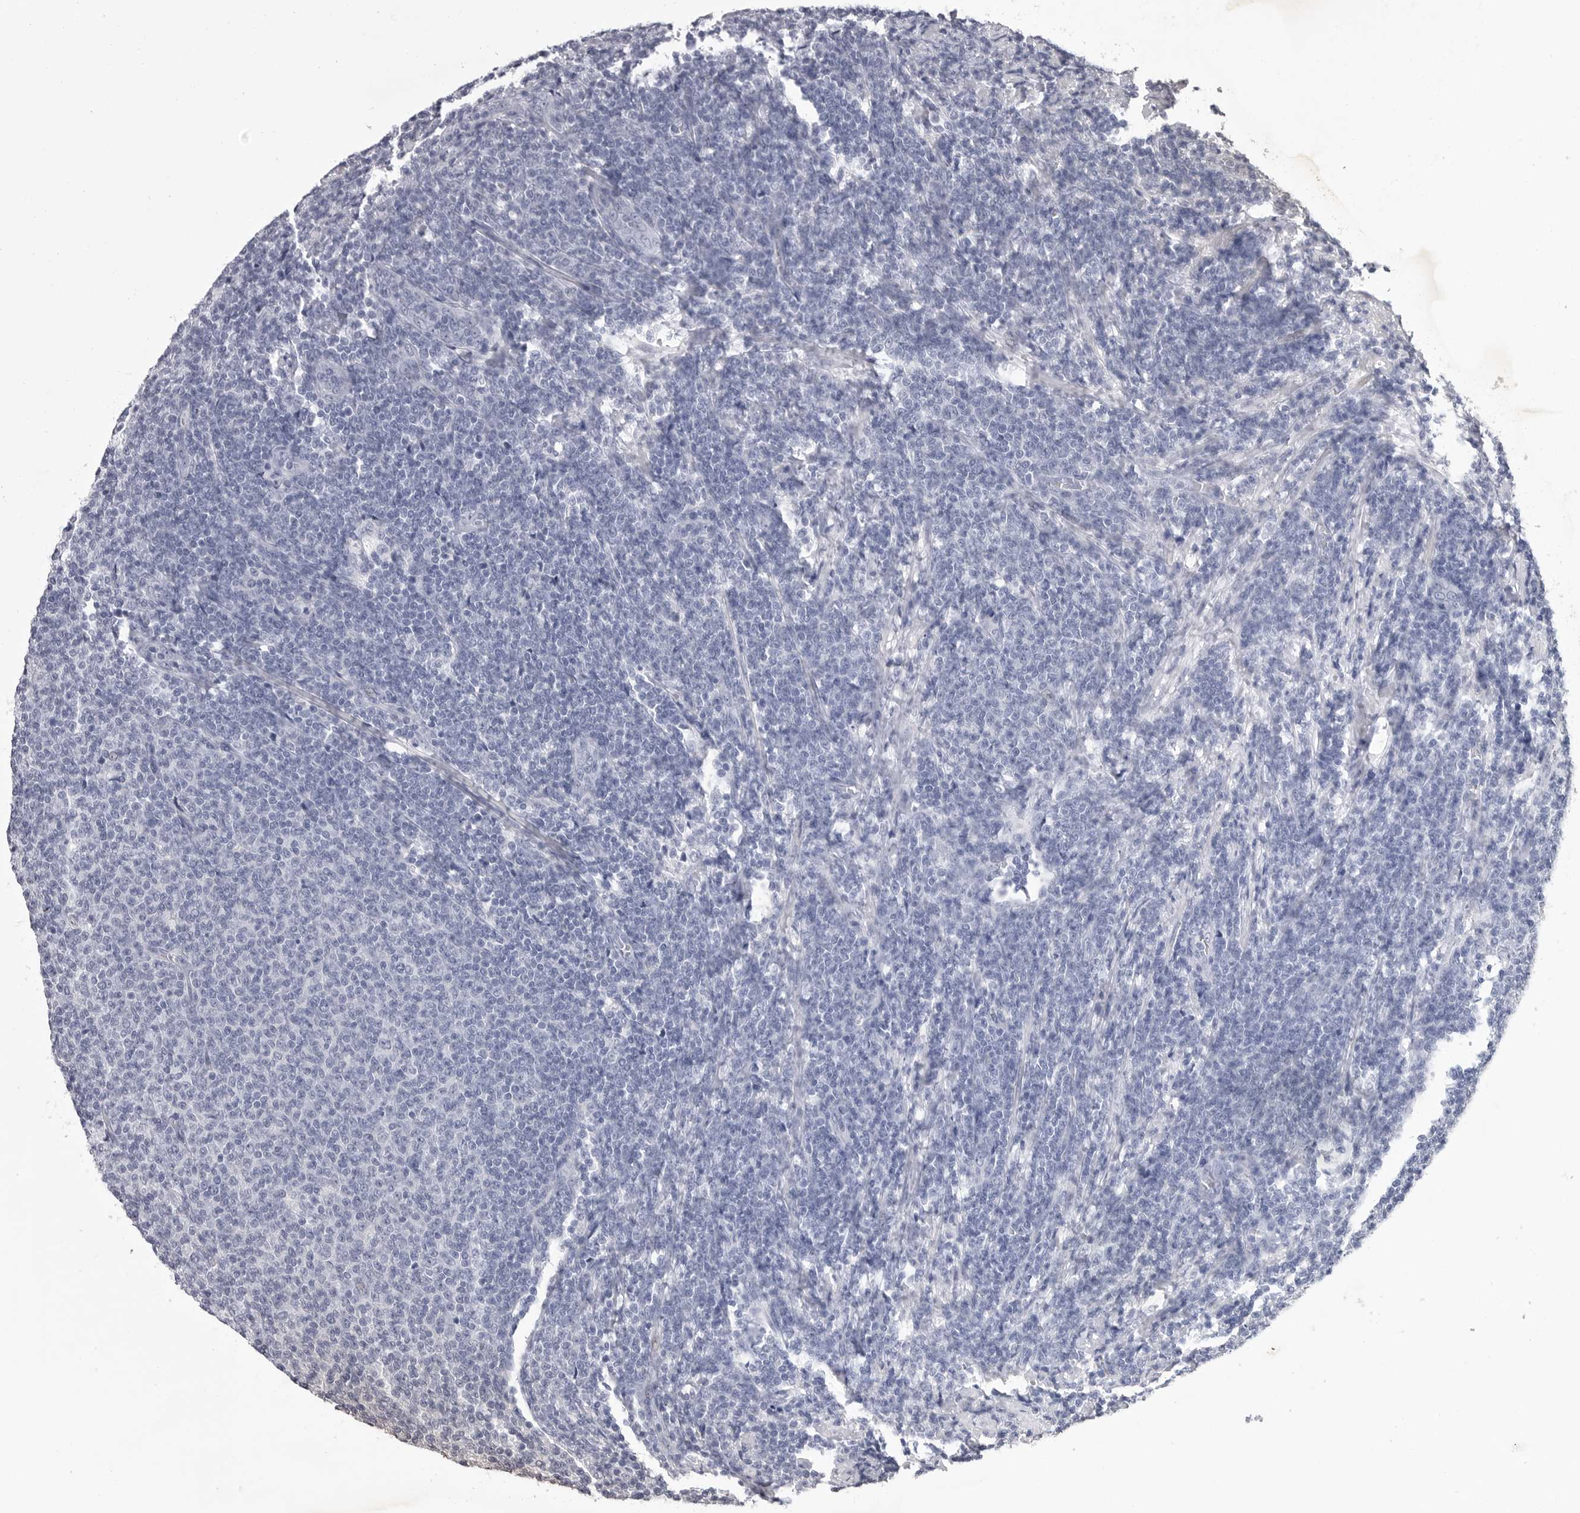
{"staining": {"intensity": "negative", "quantity": "none", "location": "none"}, "tissue": "lymphoma", "cell_type": "Tumor cells", "image_type": "cancer", "snomed": [{"axis": "morphology", "description": "Malignant lymphoma, non-Hodgkin's type, Low grade"}, {"axis": "topography", "description": "Lymph node"}], "caption": "A high-resolution photomicrograph shows immunohistochemistry staining of low-grade malignant lymphoma, non-Hodgkin's type, which displays no significant staining in tumor cells.", "gene": "LGALS4", "patient": {"sex": "male", "age": 66}}